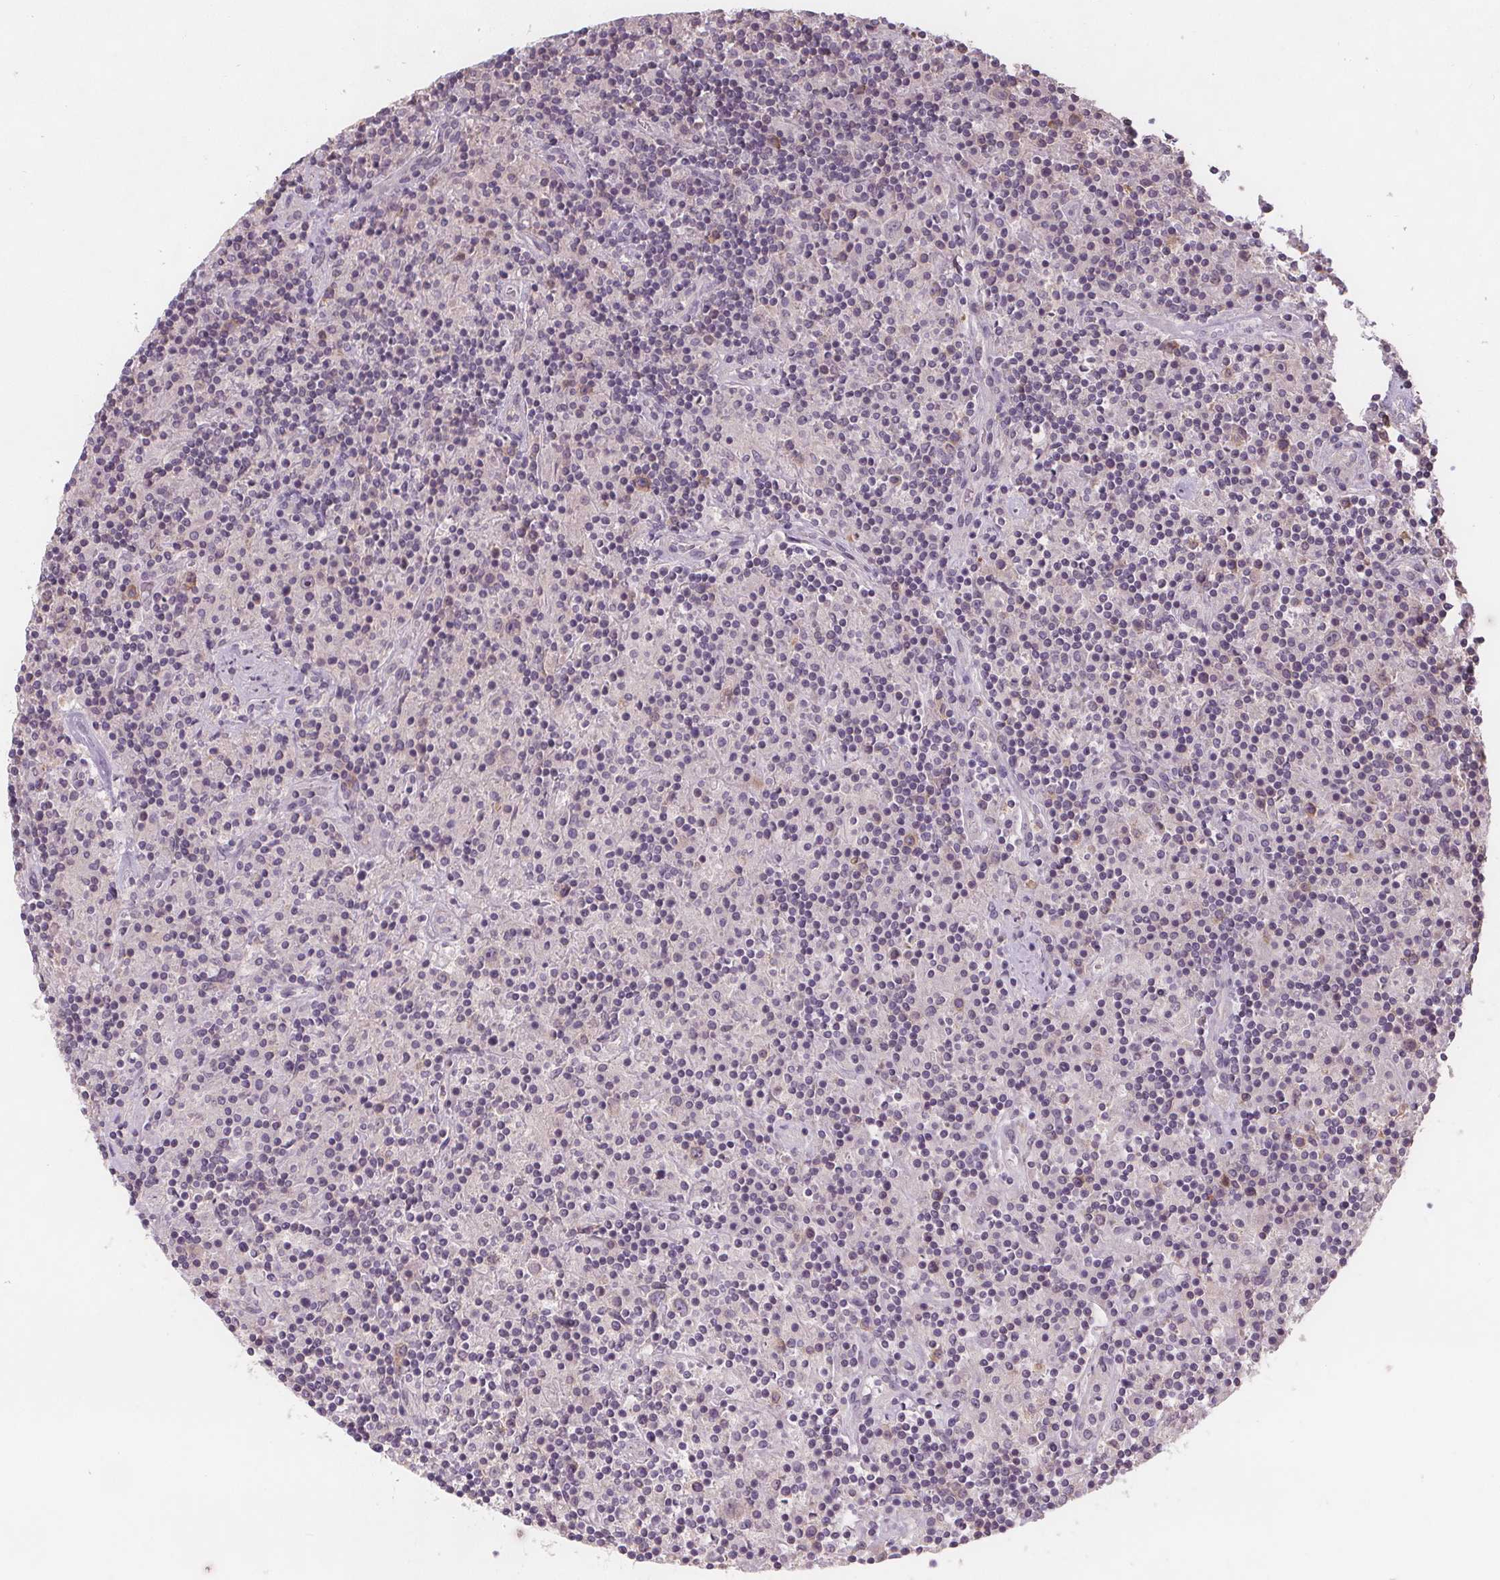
{"staining": {"intensity": "negative", "quantity": "none", "location": "none"}, "tissue": "lymphoma", "cell_type": "Tumor cells", "image_type": "cancer", "snomed": [{"axis": "morphology", "description": "Hodgkin's disease, NOS"}, {"axis": "topography", "description": "Lymph node"}], "caption": "DAB (3,3'-diaminobenzidine) immunohistochemical staining of Hodgkin's disease shows no significant positivity in tumor cells.", "gene": "TMEM80", "patient": {"sex": "male", "age": 70}}